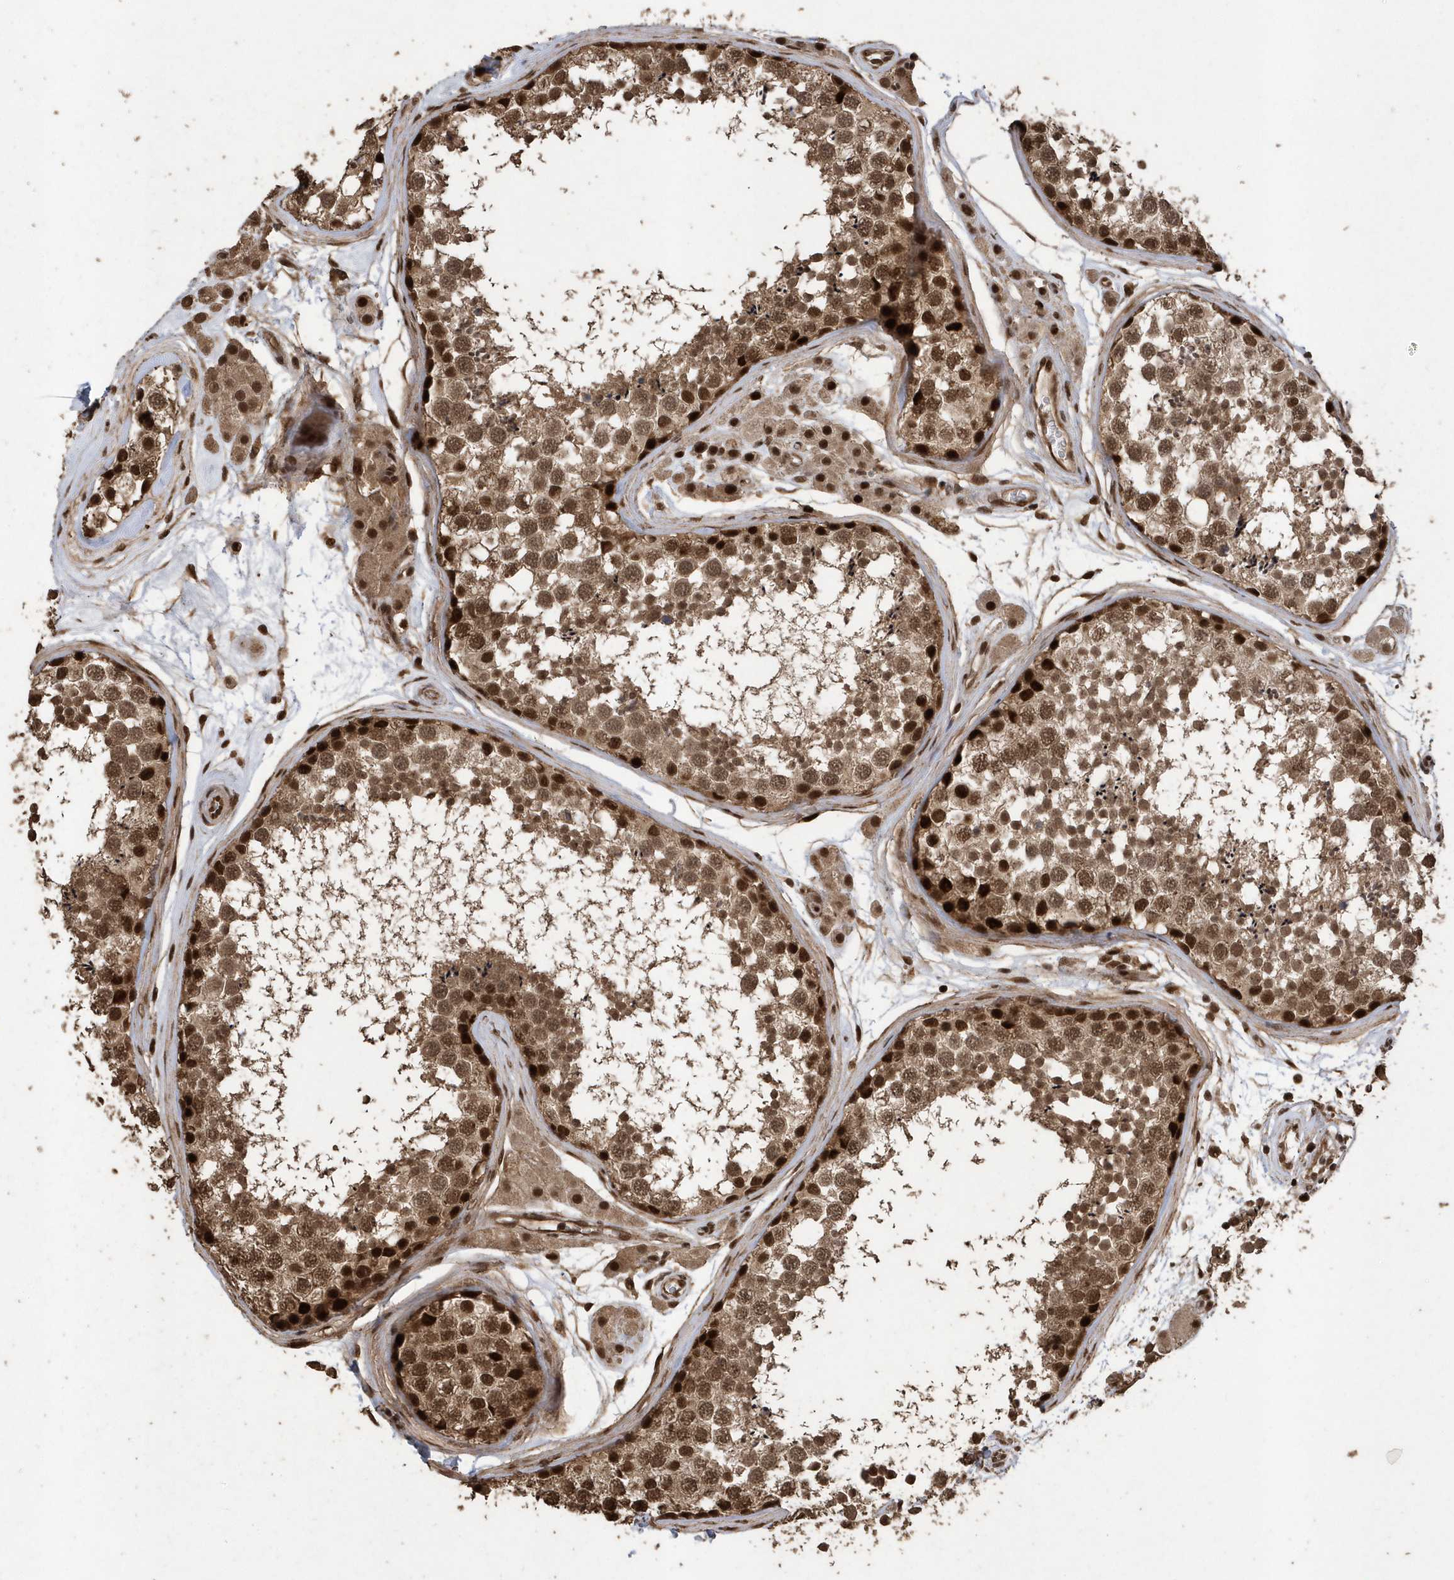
{"staining": {"intensity": "strong", "quantity": ">75%", "location": "cytoplasmic/membranous,nuclear"}, "tissue": "testis", "cell_type": "Cells in seminiferous ducts", "image_type": "normal", "snomed": [{"axis": "morphology", "description": "Normal tissue, NOS"}, {"axis": "topography", "description": "Testis"}], "caption": "Immunohistochemical staining of benign testis demonstrates strong cytoplasmic/membranous,nuclear protein staining in approximately >75% of cells in seminiferous ducts.", "gene": "INTS12", "patient": {"sex": "male", "age": 56}}